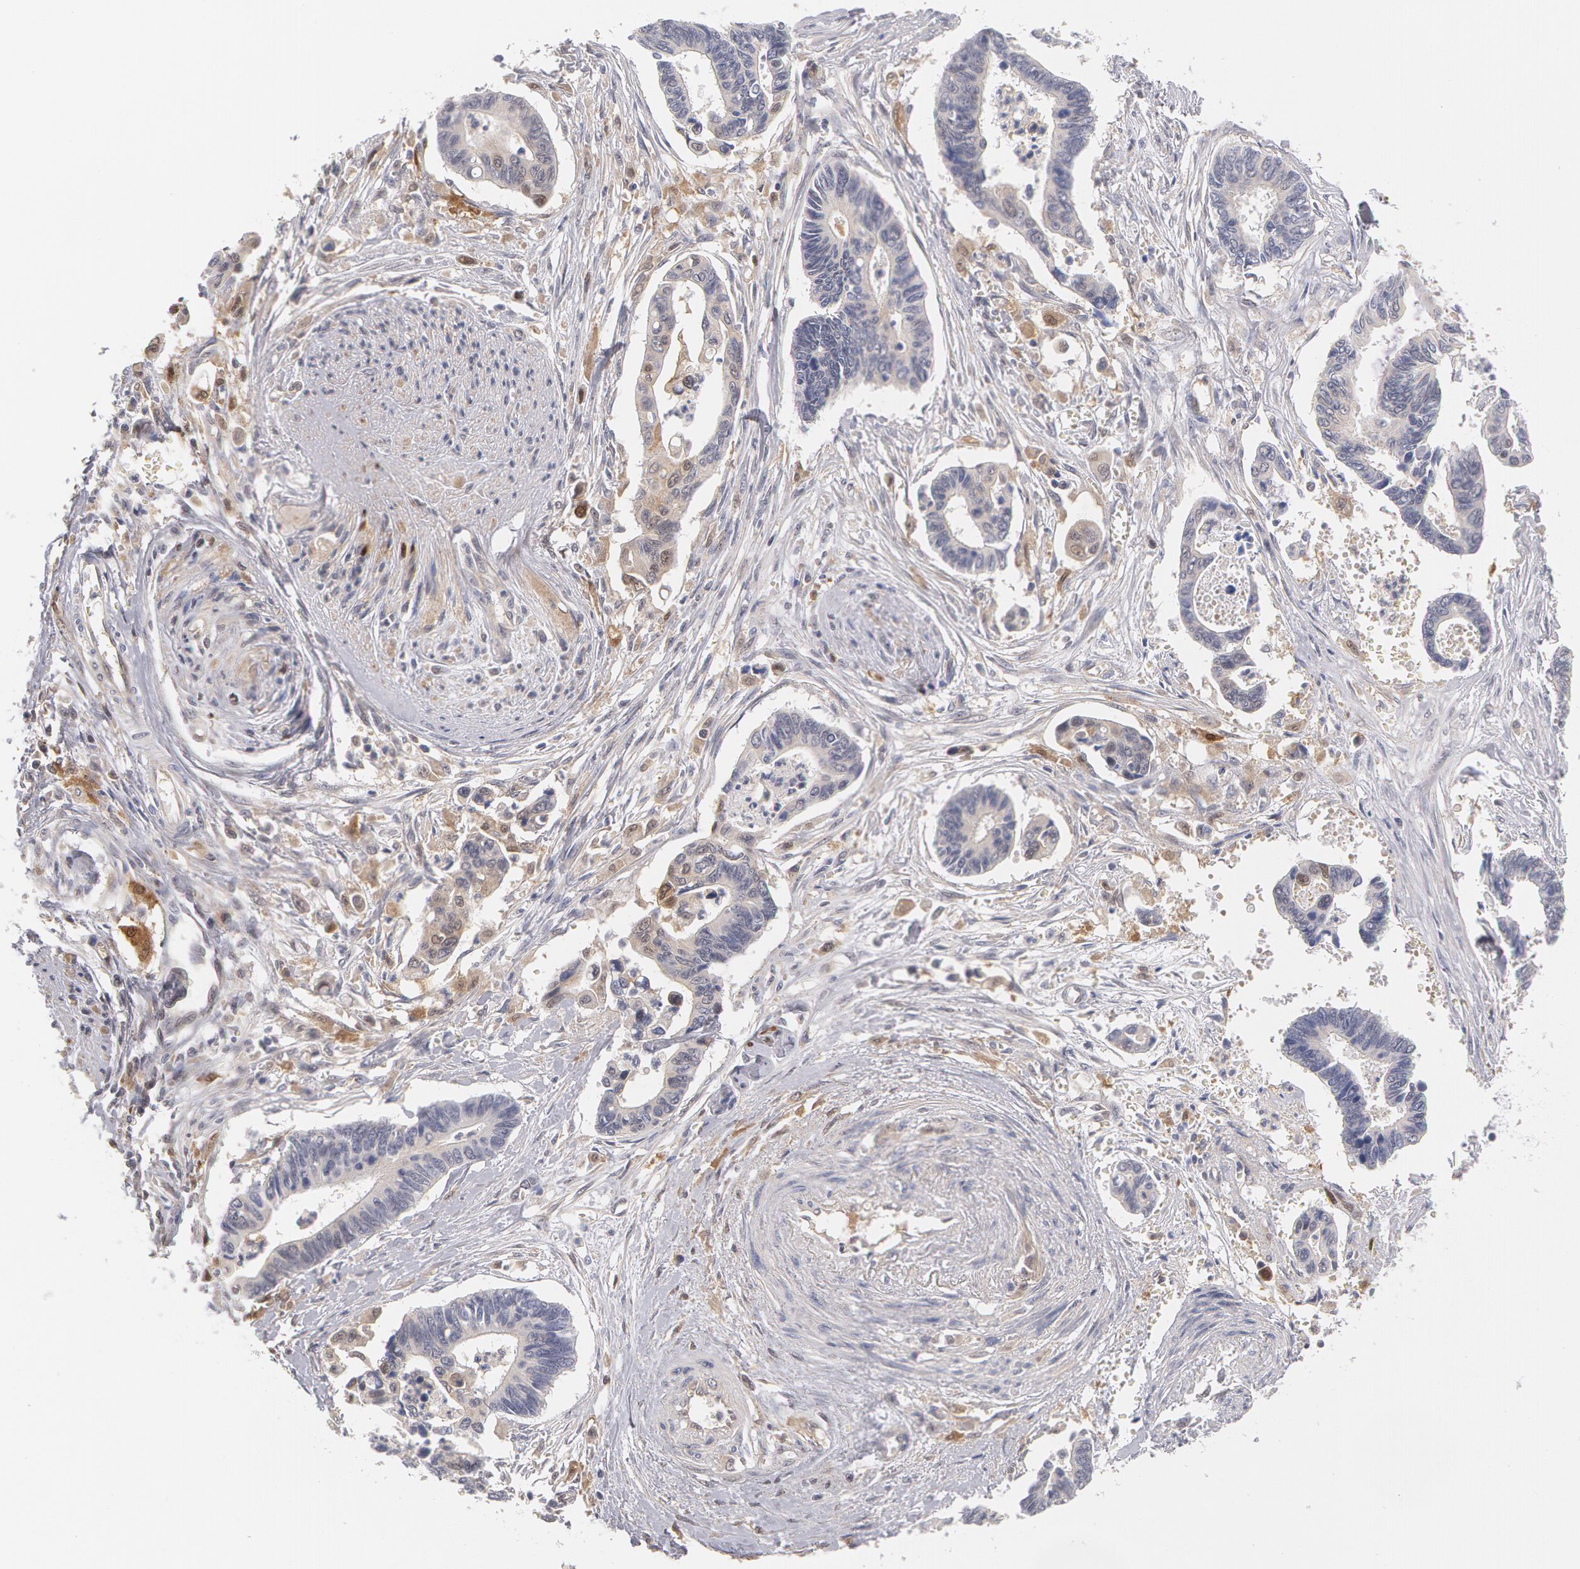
{"staining": {"intensity": "negative", "quantity": "none", "location": "none"}, "tissue": "pancreatic cancer", "cell_type": "Tumor cells", "image_type": "cancer", "snomed": [{"axis": "morphology", "description": "Adenocarcinoma, NOS"}, {"axis": "topography", "description": "Pancreas"}], "caption": "Immunohistochemical staining of human pancreatic adenocarcinoma displays no significant staining in tumor cells.", "gene": "TXNRD1", "patient": {"sex": "female", "age": 70}}